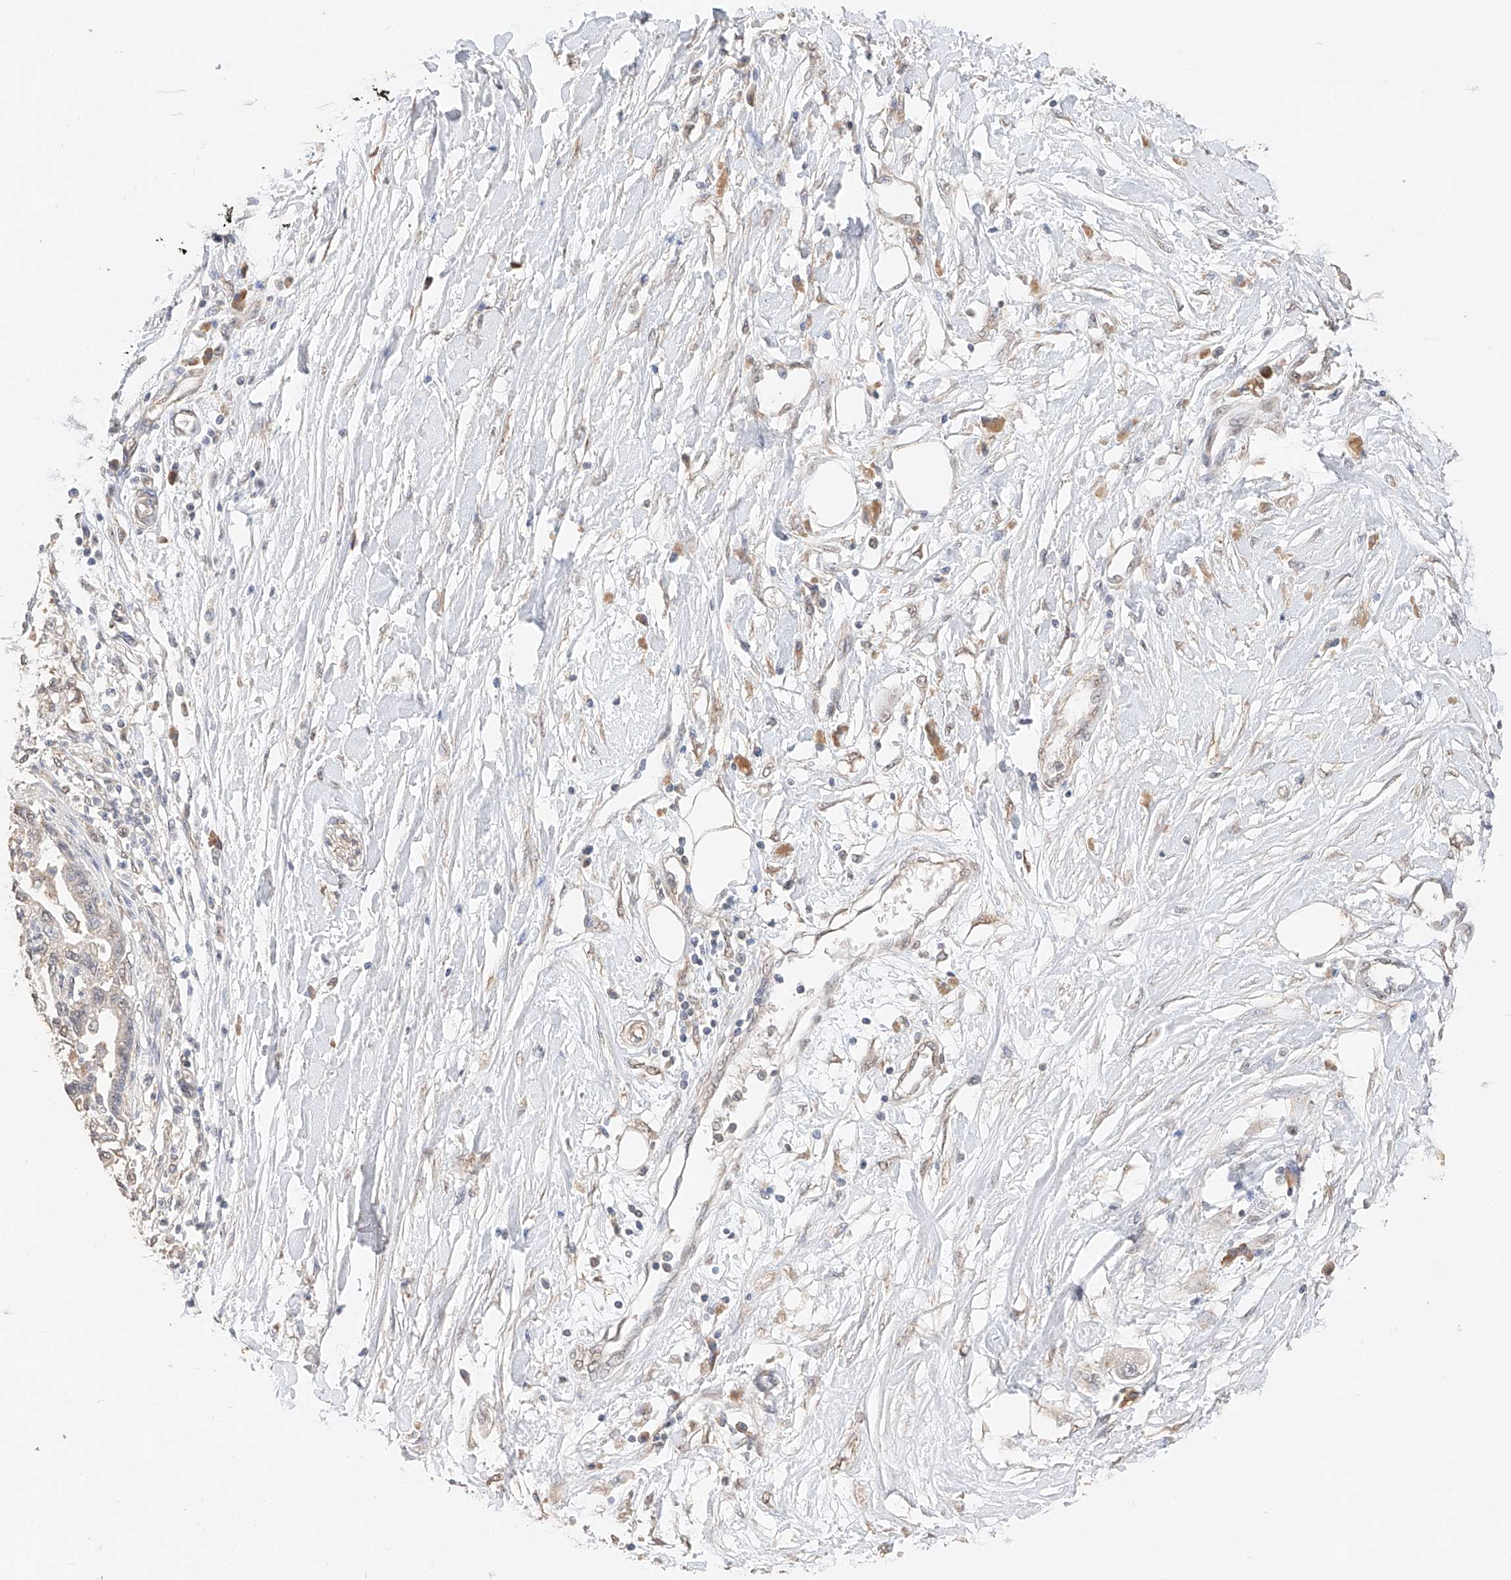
{"staining": {"intensity": "negative", "quantity": "none", "location": "none"}, "tissue": "pancreatic cancer", "cell_type": "Tumor cells", "image_type": "cancer", "snomed": [{"axis": "morphology", "description": "Adenocarcinoma, NOS"}, {"axis": "topography", "description": "Pancreas"}], "caption": "Immunohistochemistry (IHC) photomicrograph of neoplastic tissue: human pancreatic cancer (adenocarcinoma) stained with DAB reveals no significant protein positivity in tumor cells.", "gene": "IL22RA2", "patient": {"sex": "male", "age": 56}}